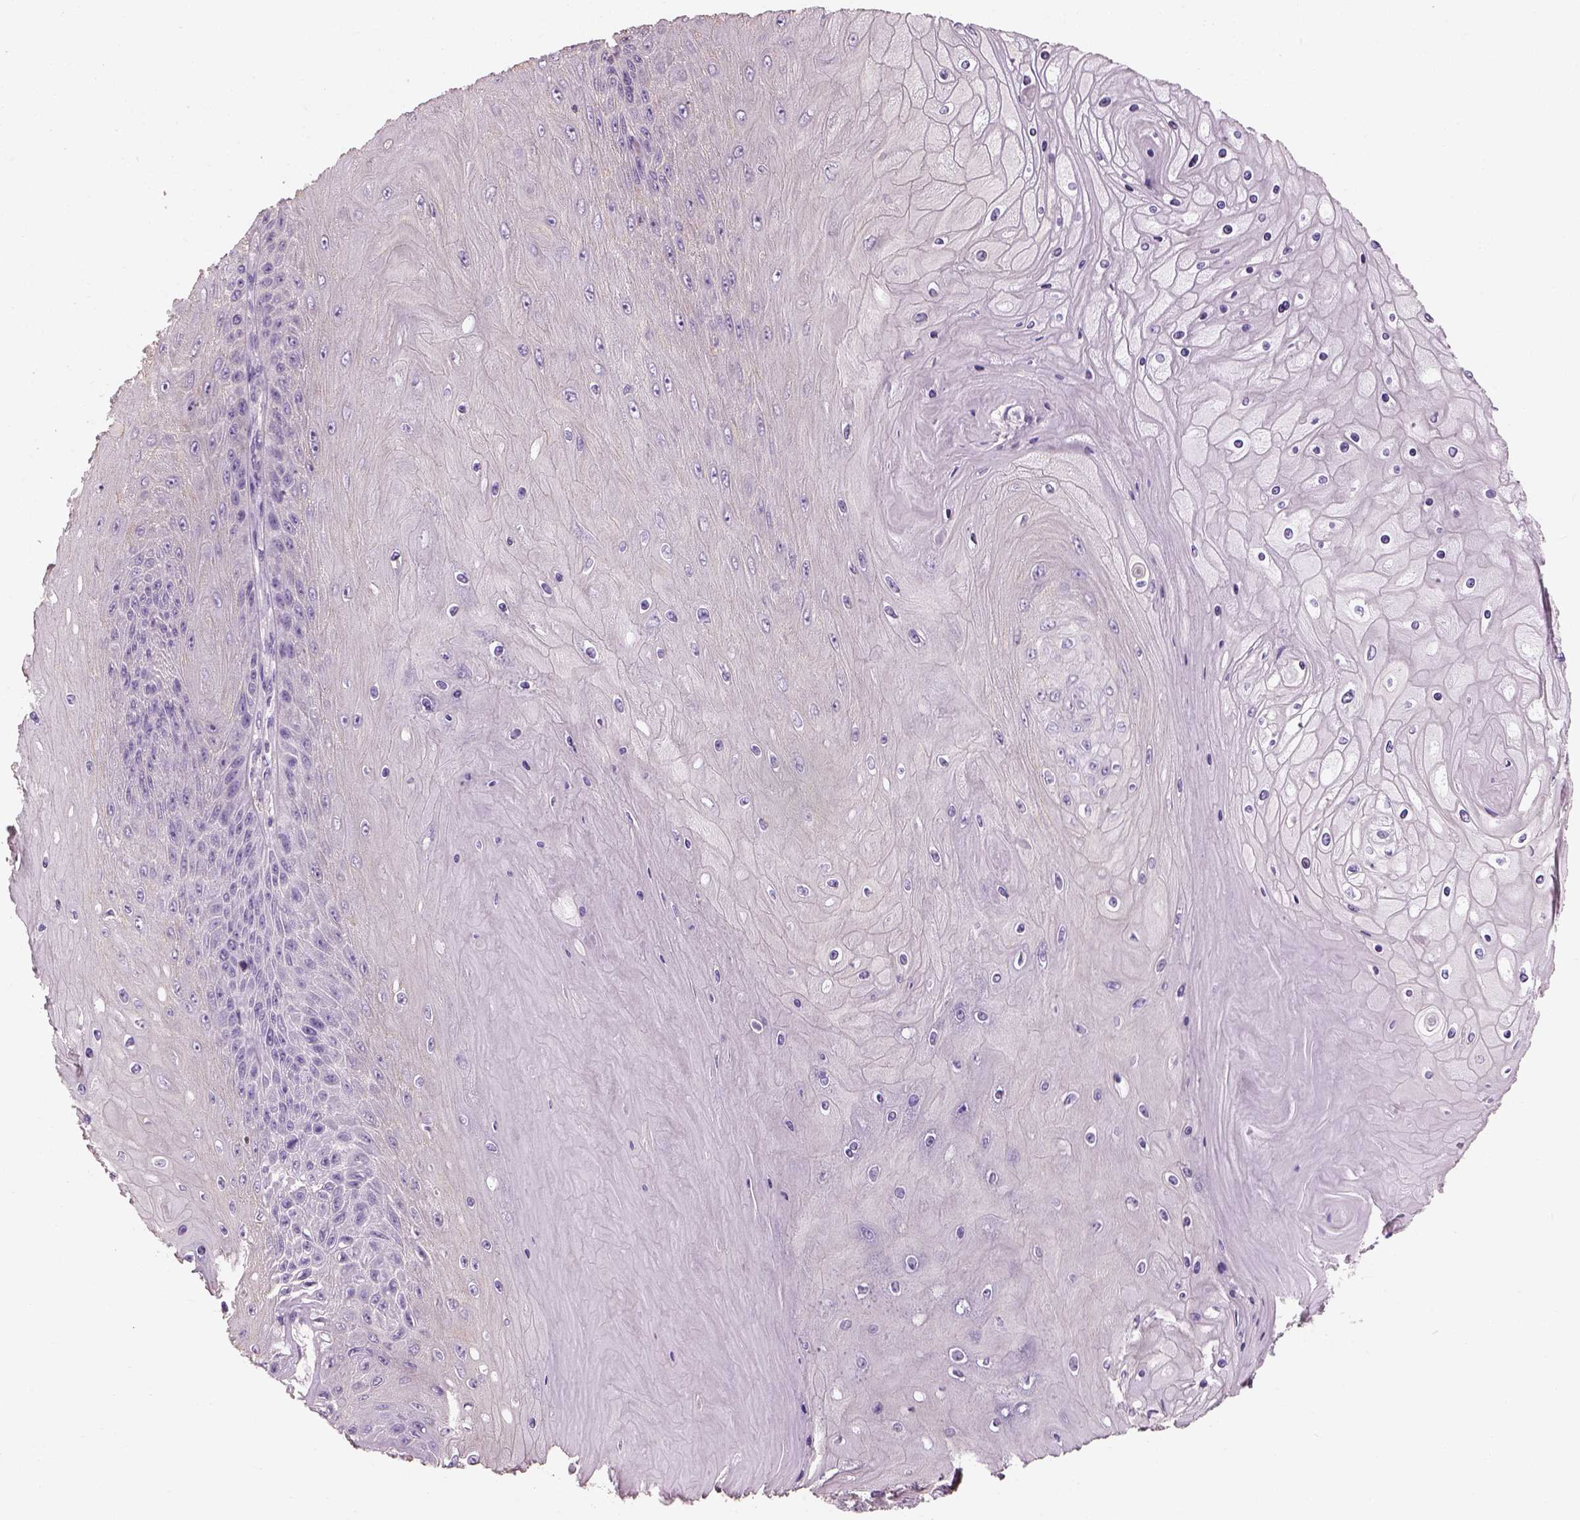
{"staining": {"intensity": "negative", "quantity": "none", "location": "none"}, "tissue": "skin cancer", "cell_type": "Tumor cells", "image_type": "cancer", "snomed": [{"axis": "morphology", "description": "Squamous cell carcinoma, NOS"}, {"axis": "topography", "description": "Skin"}], "caption": "There is no significant expression in tumor cells of squamous cell carcinoma (skin).", "gene": "OTUD6A", "patient": {"sex": "male", "age": 62}}